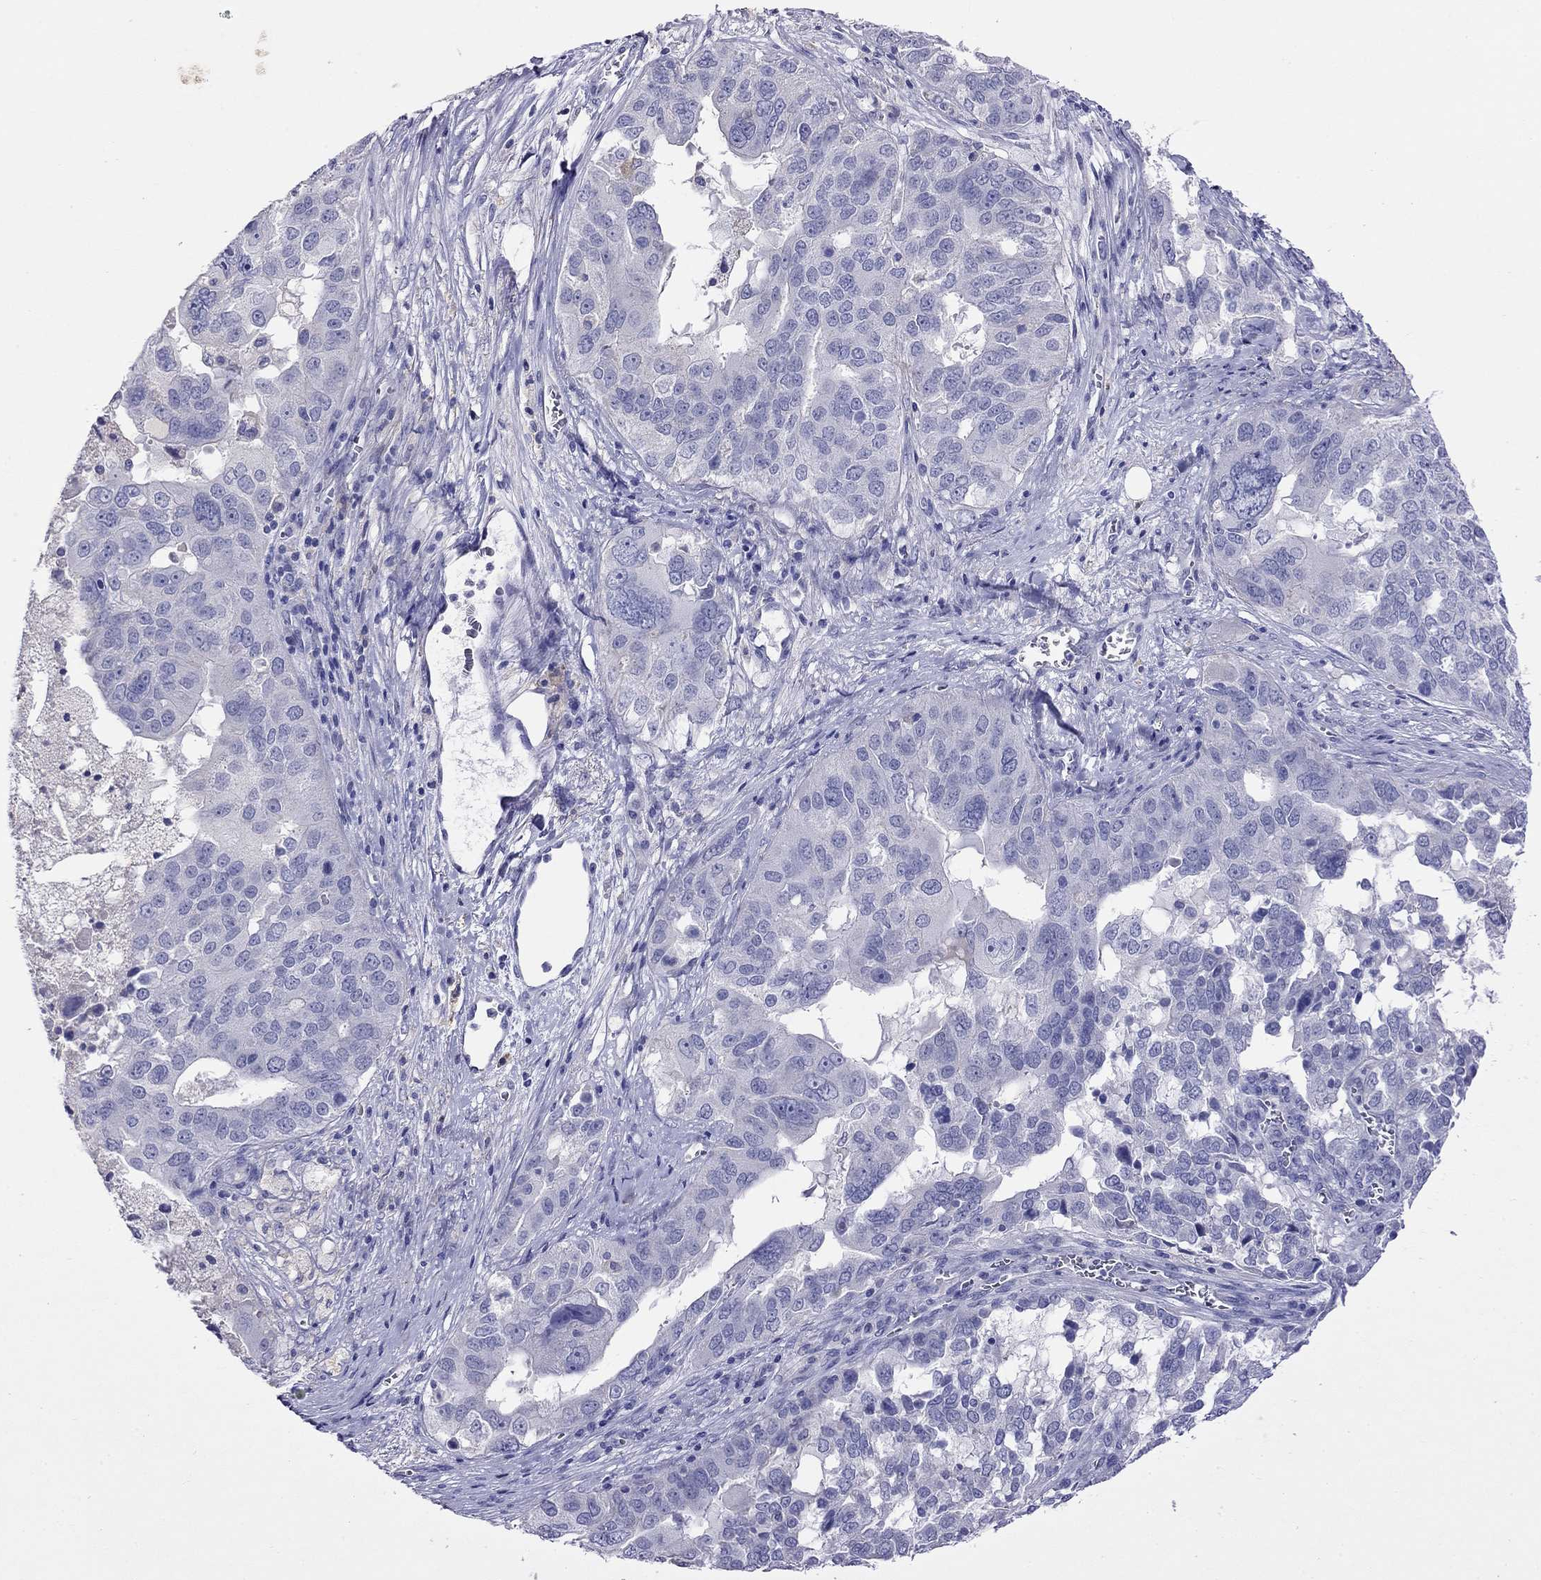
{"staining": {"intensity": "negative", "quantity": "none", "location": "none"}, "tissue": "ovarian cancer", "cell_type": "Tumor cells", "image_type": "cancer", "snomed": [{"axis": "morphology", "description": "Carcinoma, endometroid"}, {"axis": "topography", "description": "Soft tissue"}, {"axis": "topography", "description": "Ovary"}], "caption": "Histopathology image shows no protein staining in tumor cells of ovarian cancer (endometroid carcinoma) tissue.", "gene": "CAPNS2", "patient": {"sex": "female", "age": 52}}